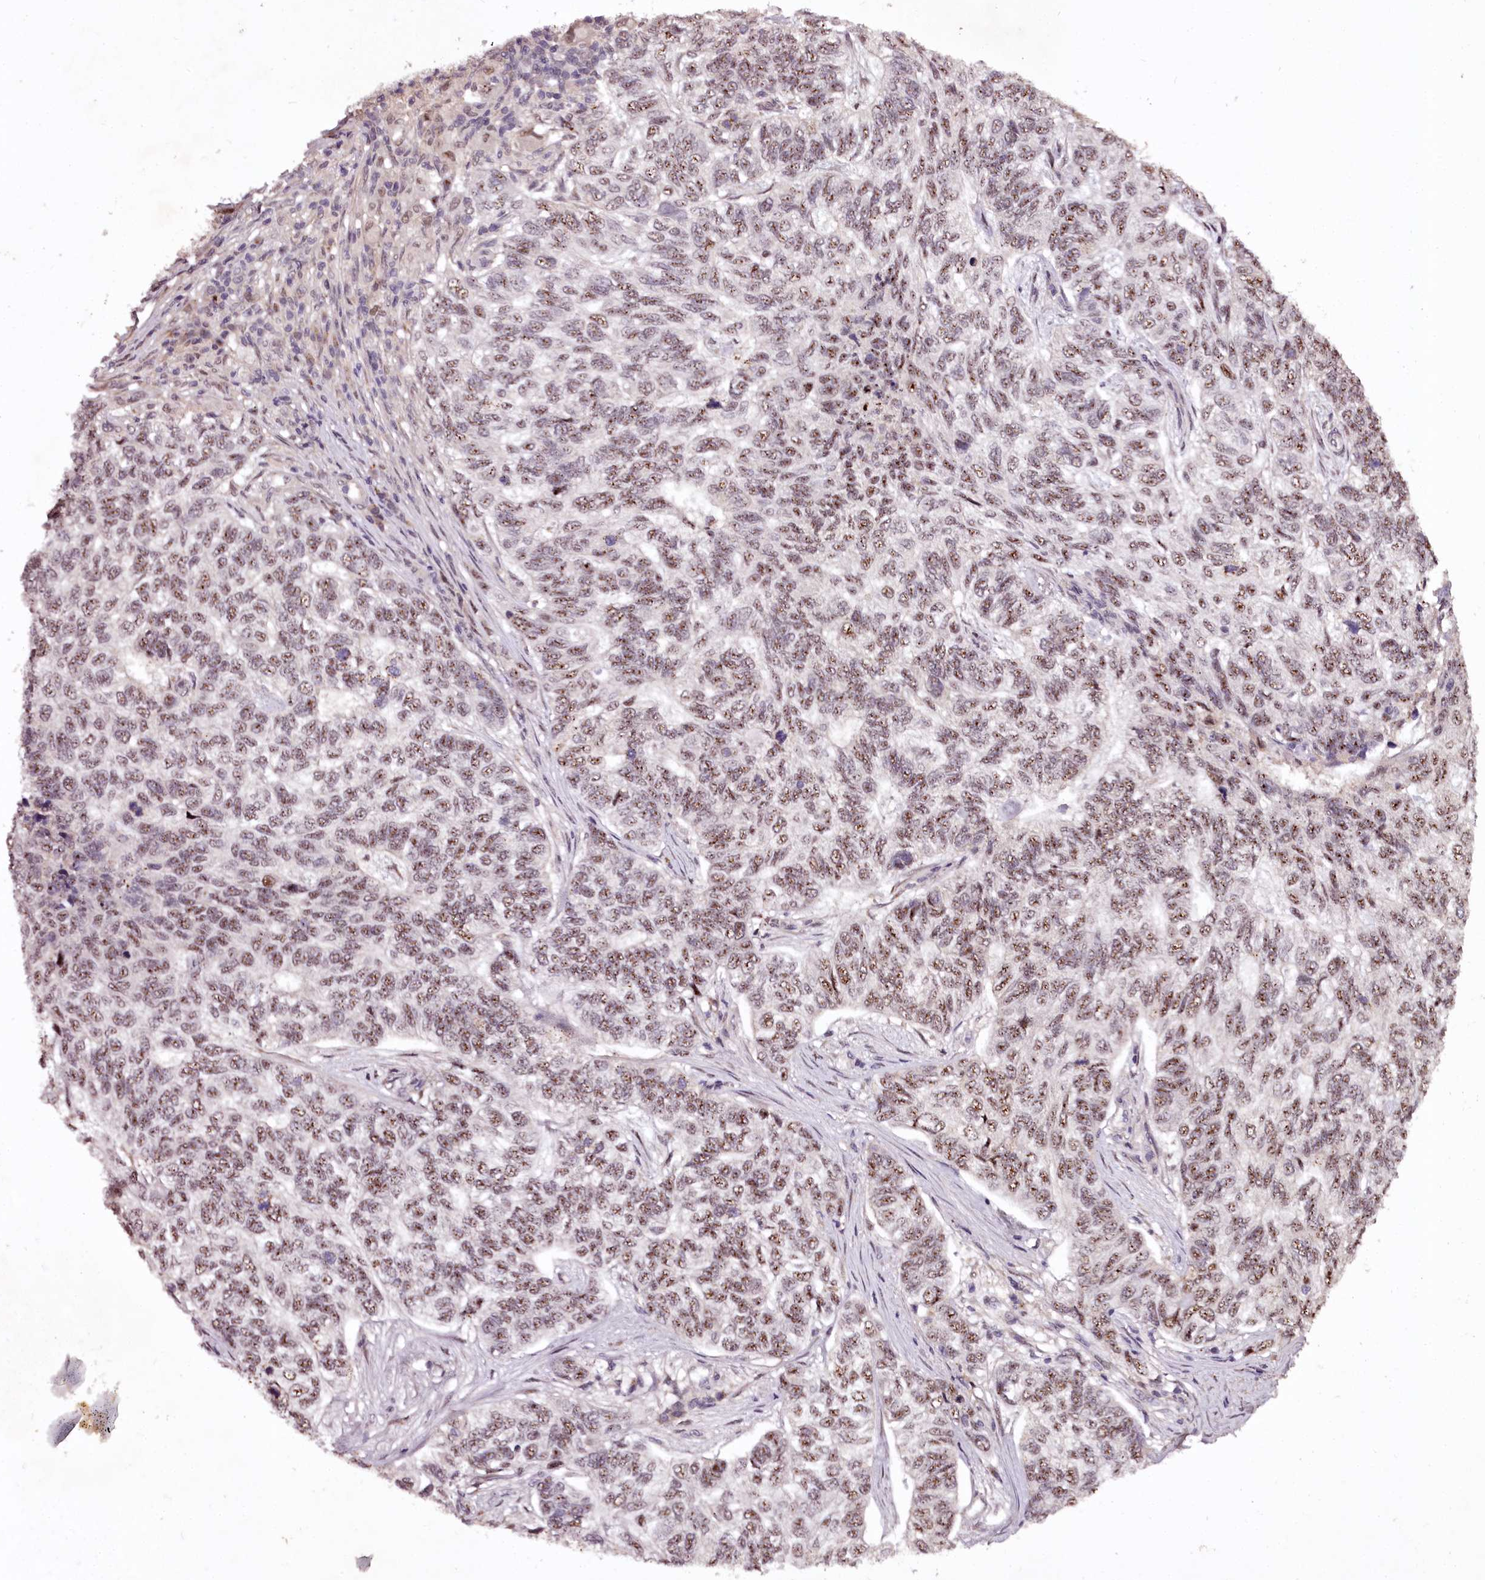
{"staining": {"intensity": "moderate", "quantity": "25%-75%", "location": "nuclear"}, "tissue": "skin cancer", "cell_type": "Tumor cells", "image_type": "cancer", "snomed": [{"axis": "morphology", "description": "Basal cell carcinoma"}, {"axis": "topography", "description": "Skin"}], "caption": "IHC micrograph of skin basal cell carcinoma stained for a protein (brown), which demonstrates medium levels of moderate nuclear expression in approximately 25%-75% of tumor cells.", "gene": "MAML3", "patient": {"sex": "female", "age": 65}}